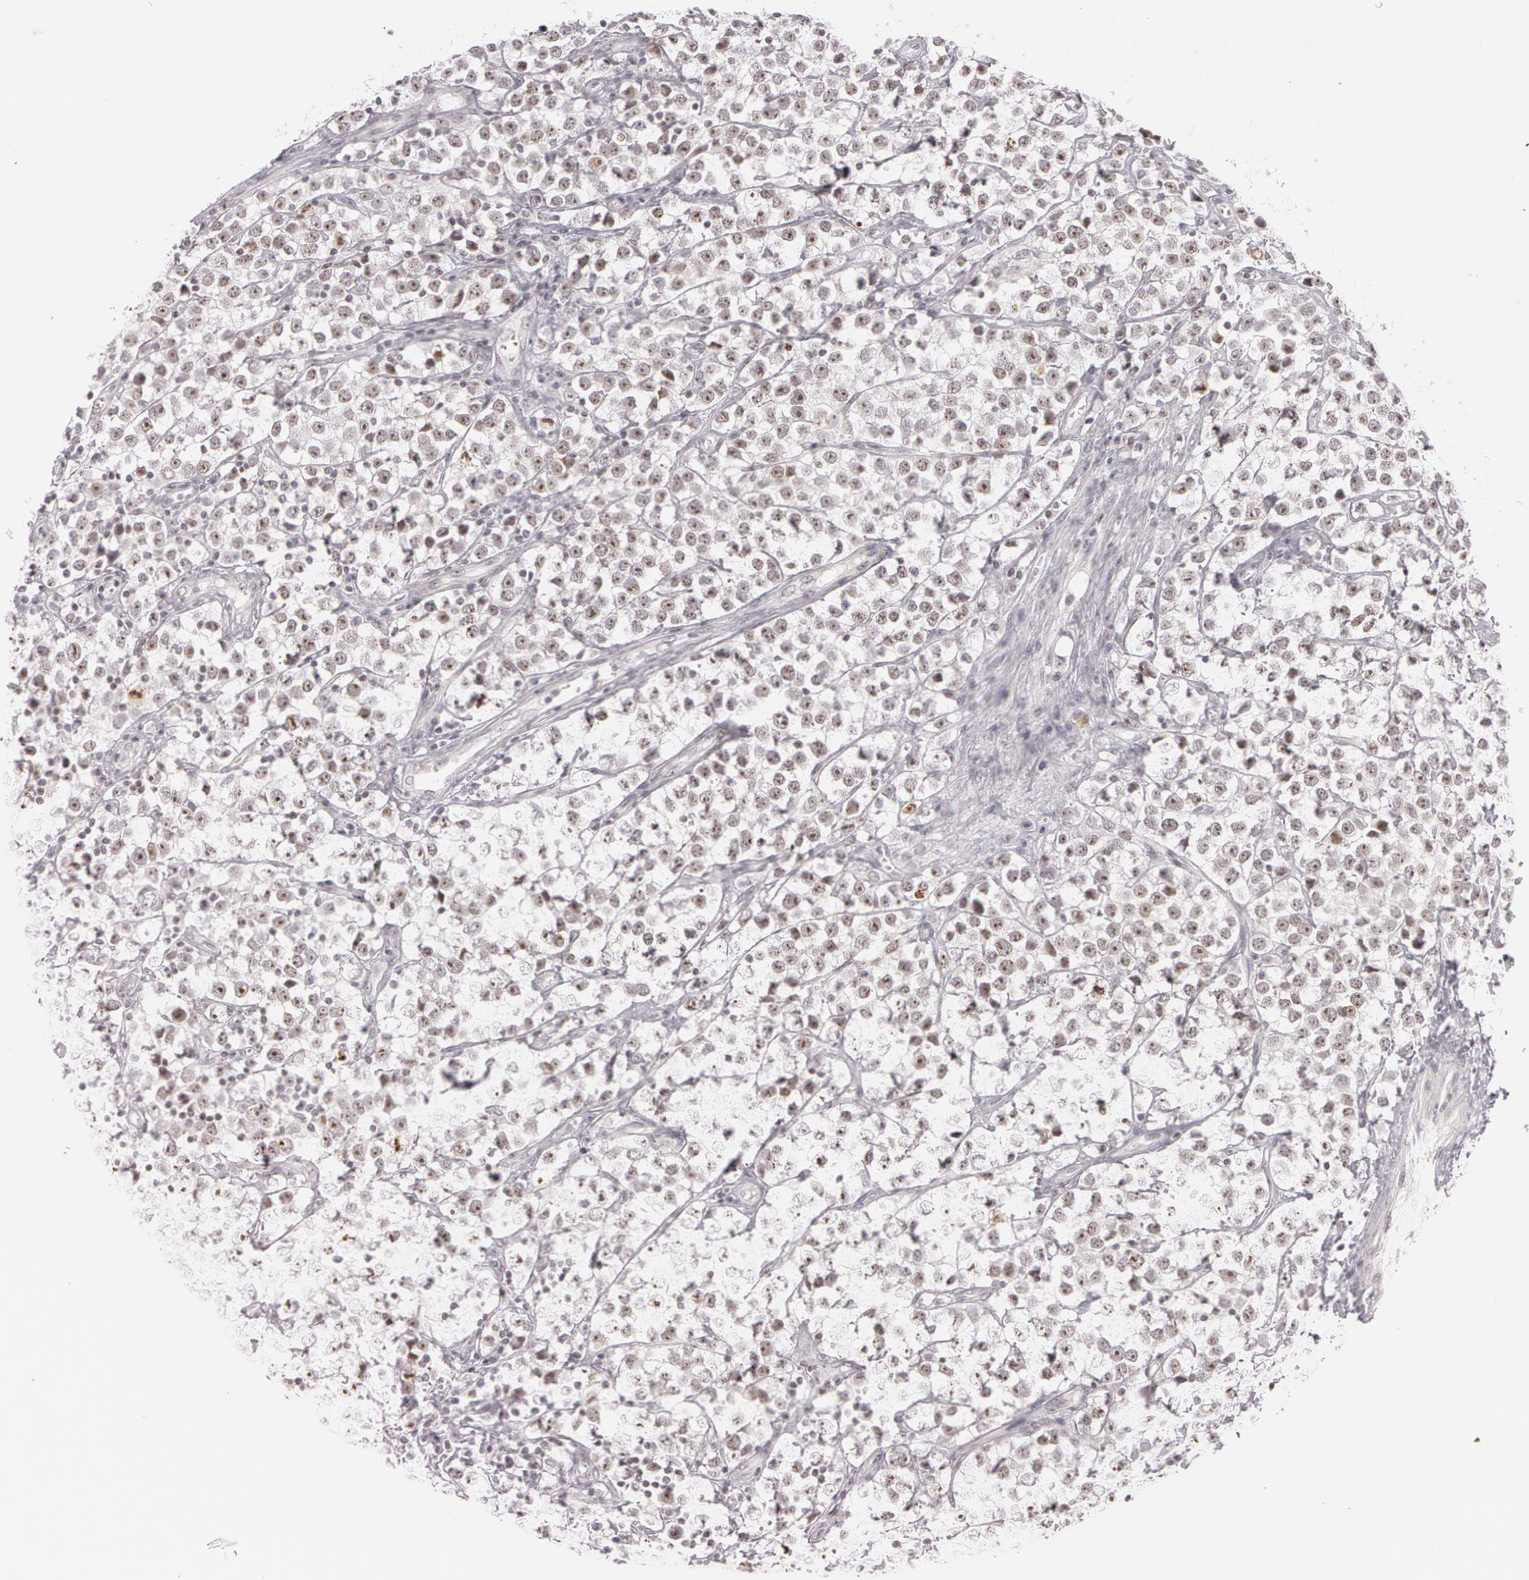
{"staining": {"intensity": "moderate", "quantity": ">75%", "location": "nuclear"}, "tissue": "testis cancer", "cell_type": "Tumor cells", "image_type": "cancer", "snomed": [{"axis": "morphology", "description": "Seminoma, NOS"}, {"axis": "topography", "description": "Testis"}], "caption": "Immunohistochemical staining of testis seminoma shows medium levels of moderate nuclear protein expression in approximately >75% of tumor cells.", "gene": "FBL", "patient": {"sex": "male", "age": 25}}